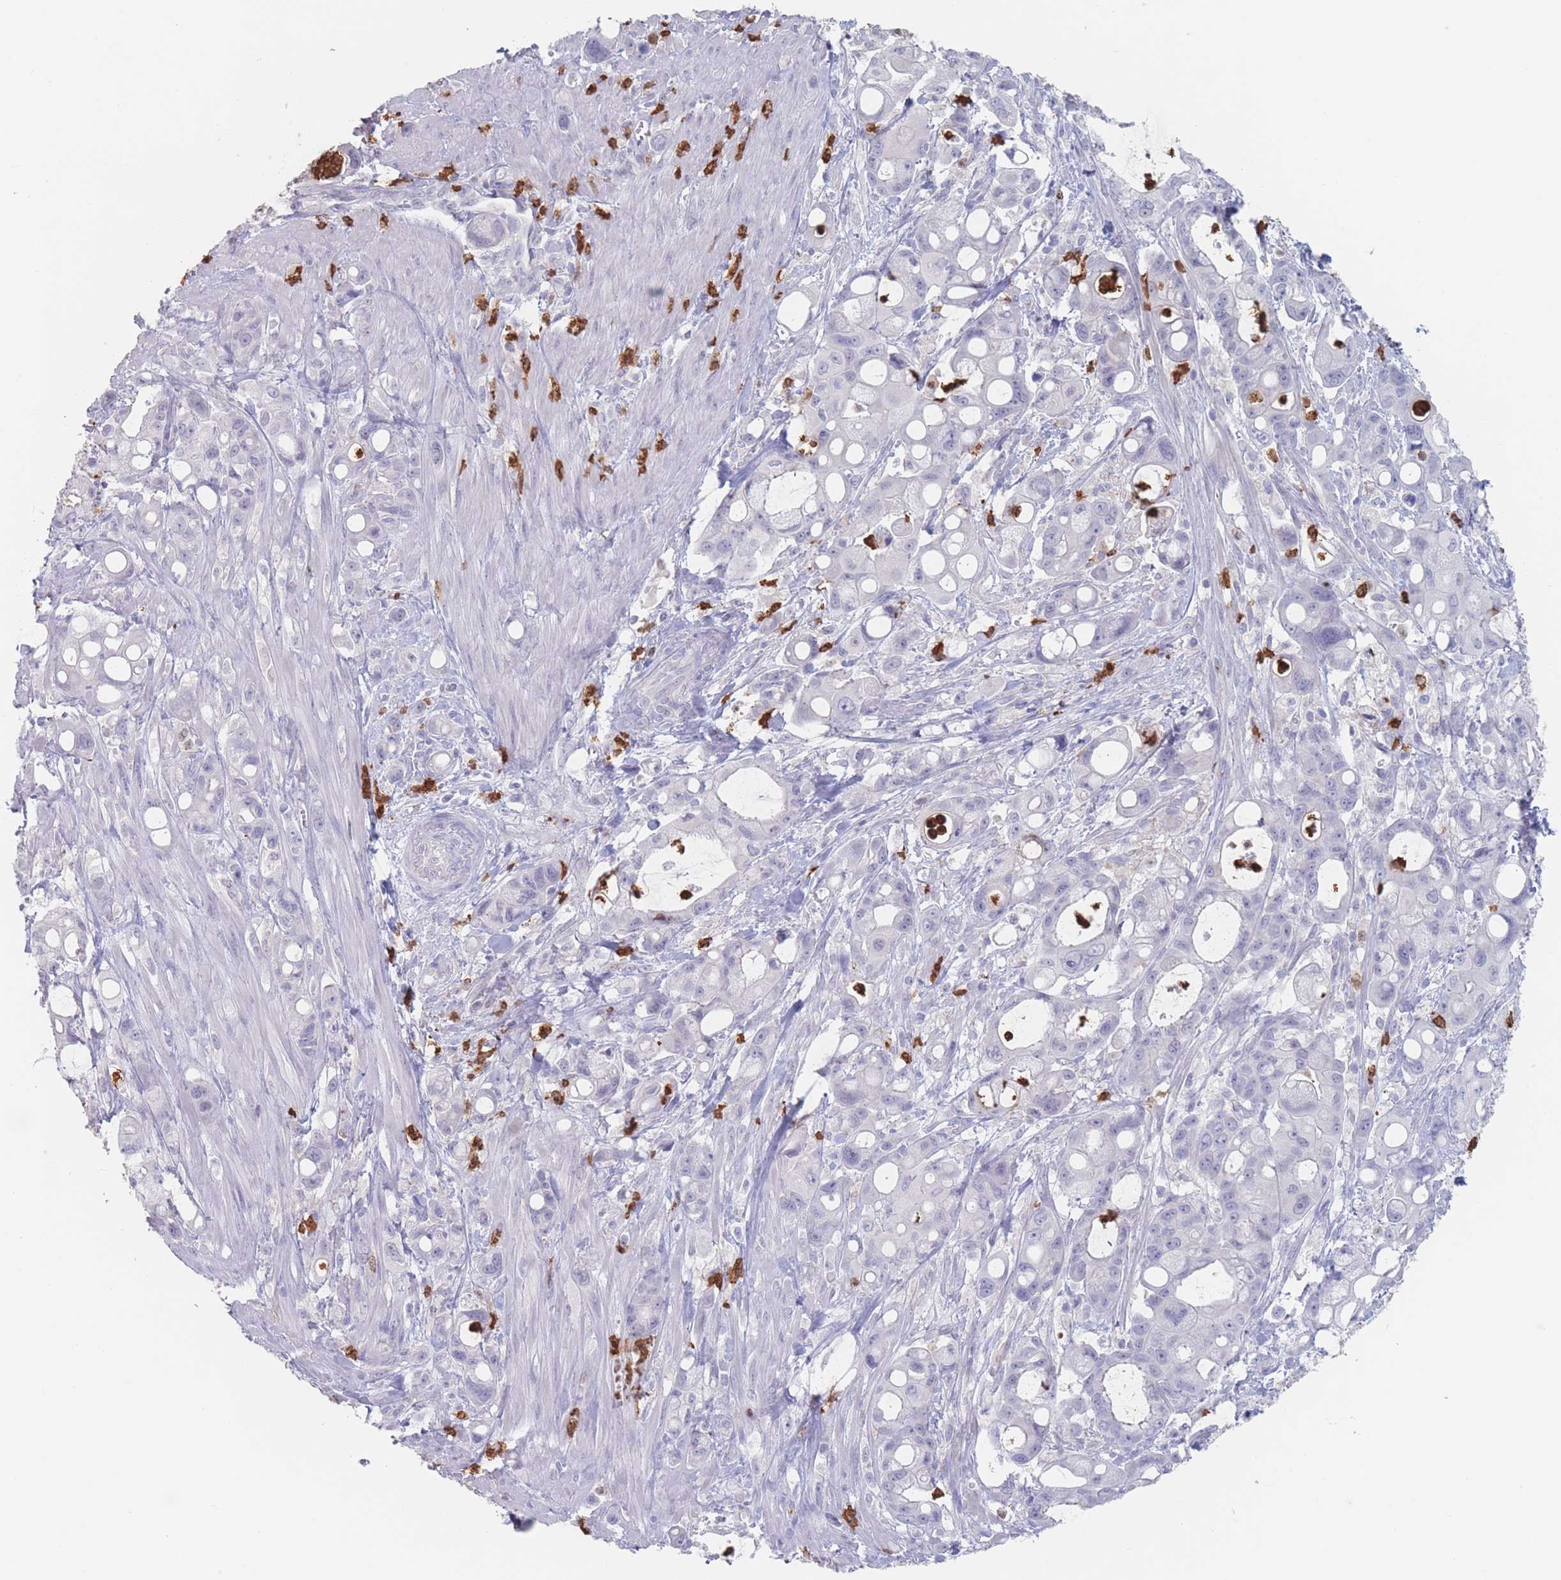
{"staining": {"intensity": "negative", "quantity": "none", "location": "none"}, "tissue": "pancreatic cancer", "cell_type": "Tumor cells", "image_type": "cancer", "snomed": [{"axis": "morphology", "description": "Adenocarcinoma, NOS"}, {"axis": "topography", "description": "Pancreas"}], "caption": "Protein analysis of pancreatic cancer reveals no significant positivity in tumor cells.", "gene": "ATP1A3", "patient": {"sex": "male", "age": 68}}